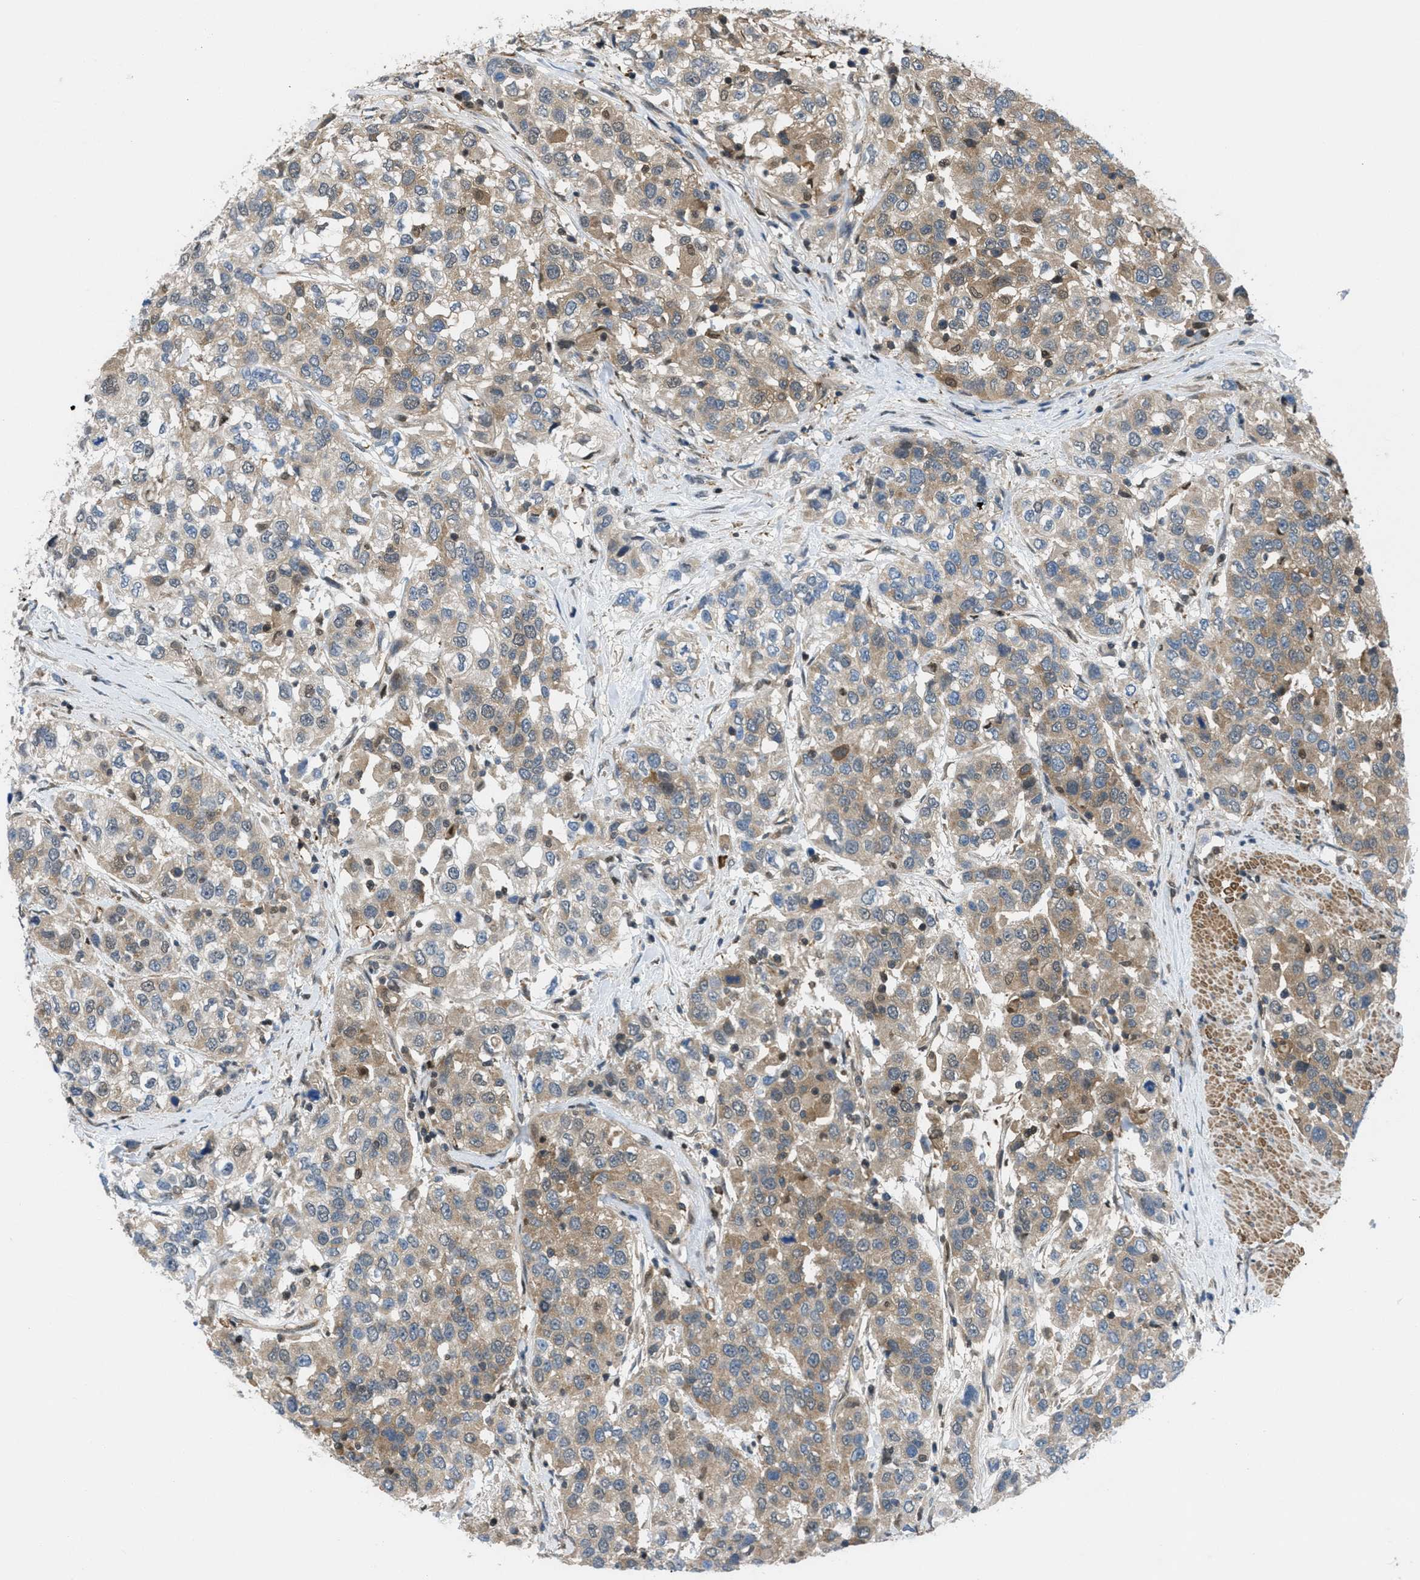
{"staining": {"intensity": "moderate", "quantity": ">75%", "location": "cytoplasmic/membranous"}, "tissue": "urothelial cancer", "cell_type": "Tumor cells", "image_type": "cancer", "snomed": [{"axis": "morphology", "description": "Urothelial carcinoma, High grade"}, {"axis": "topography", "description": "Urinary bladder"}], "caption": "A brown stain highlights moderate cytoplasmic/membranous positivity of a protein in urothelial cancer tumor cells. (Stains: DAB (3,3'-diaminobenzidine) in brown, nuclei in blue, Microscopy: brightfield microscopy at high magnification).", "gene": "PIP5K1C", "patient": {"sex": "female", "age": 80}}